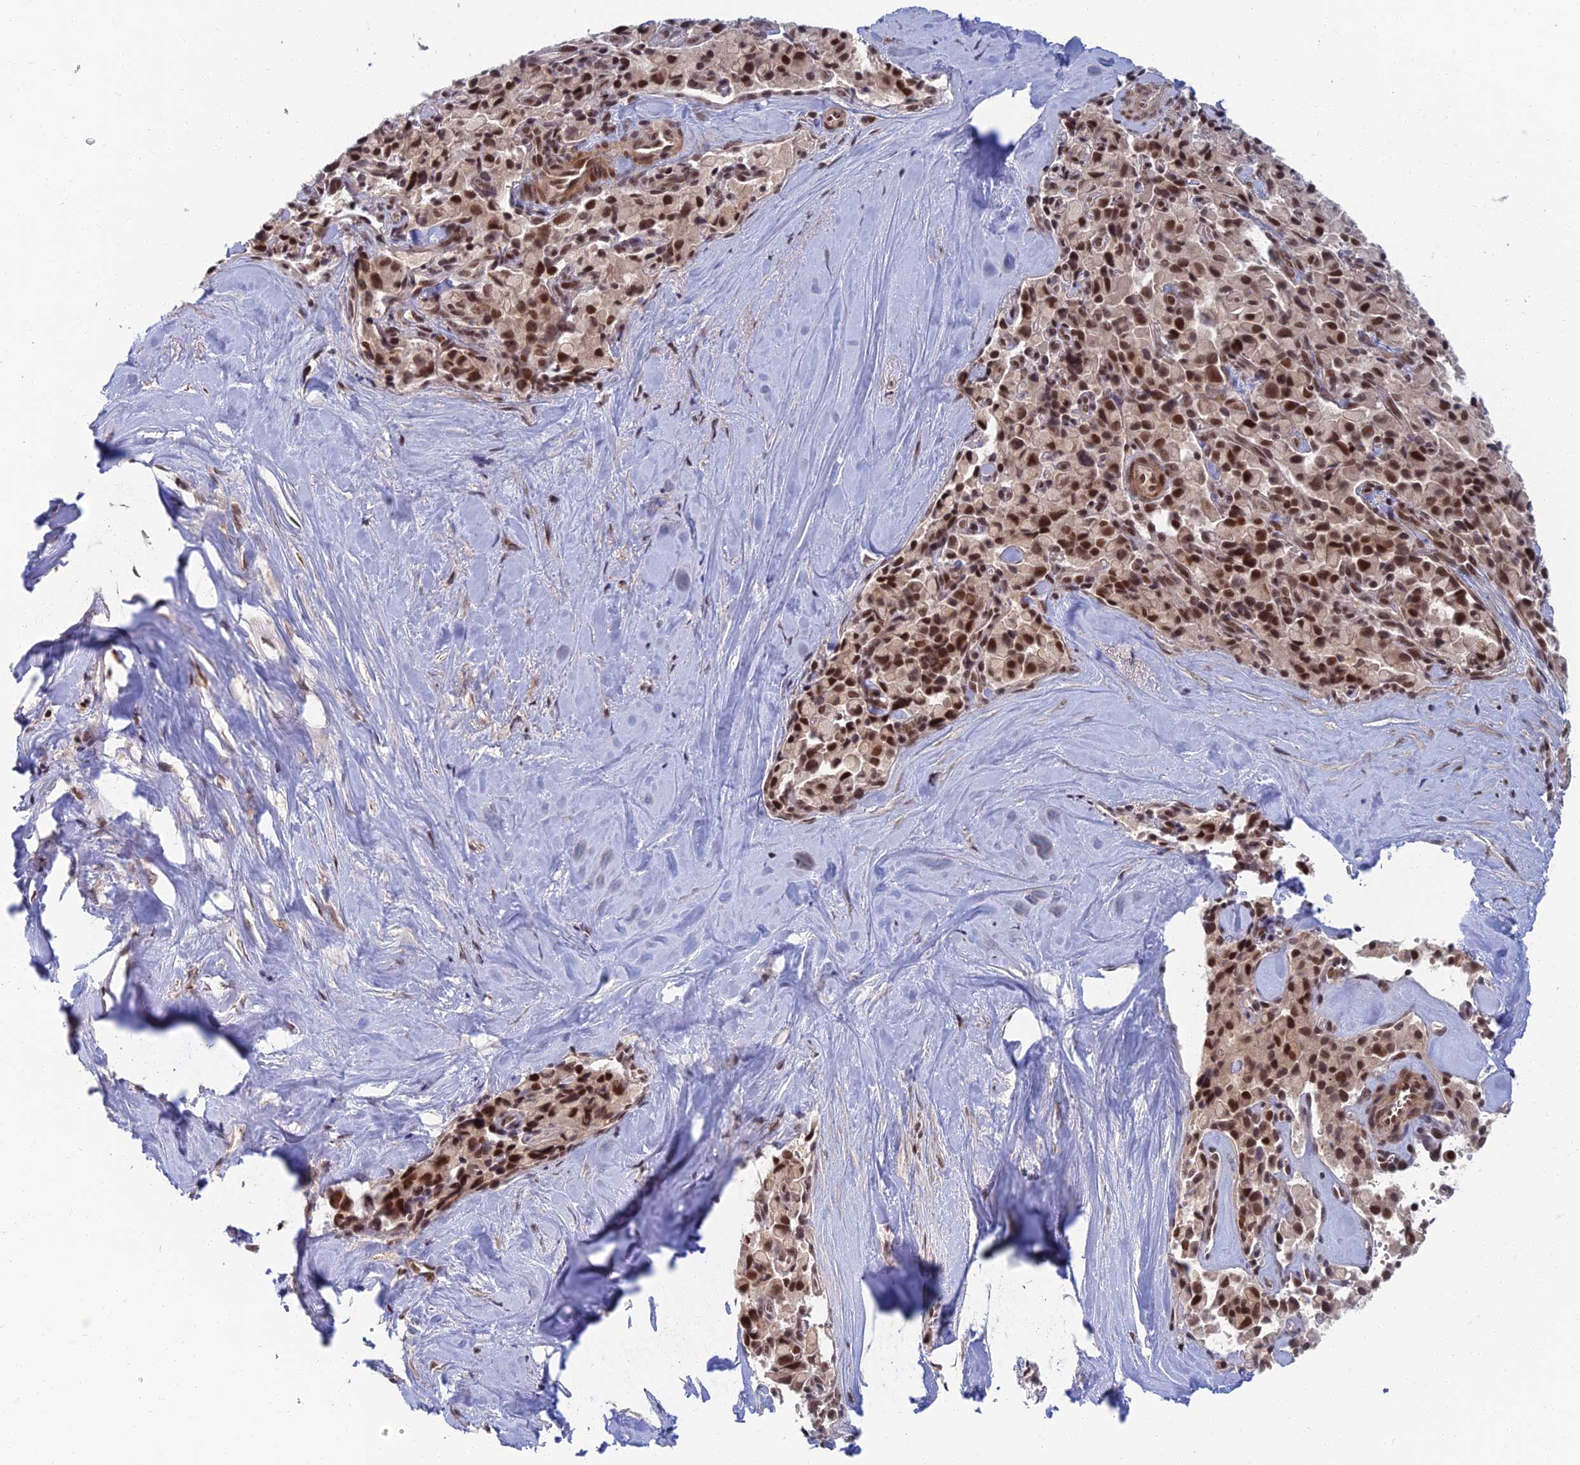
{"staining": {"intensity": "strong", "quantity": ">75%", "location": "nuclear"}, "tissue": "pancreatic cancer", "cell_type": "Tumor cells", "image_type": "cancer", "snomed": [{"axis": "morphology", "description": "Adenocarcinoma, NOS"}, {"axis": "topography", "description": "Pancreas"}], "caption": "Protein staining by immunohistochemistry displays strong nuclear expression in approximately >75% of tumor cells in pancreatic adenocarcinoma. (DAB (3,3'-diaminobenzidine) = brown stain, brightfield microscopy at high magnification).", "gene": "TCEA2", "patient": {"sex": "male", "age": 65}}